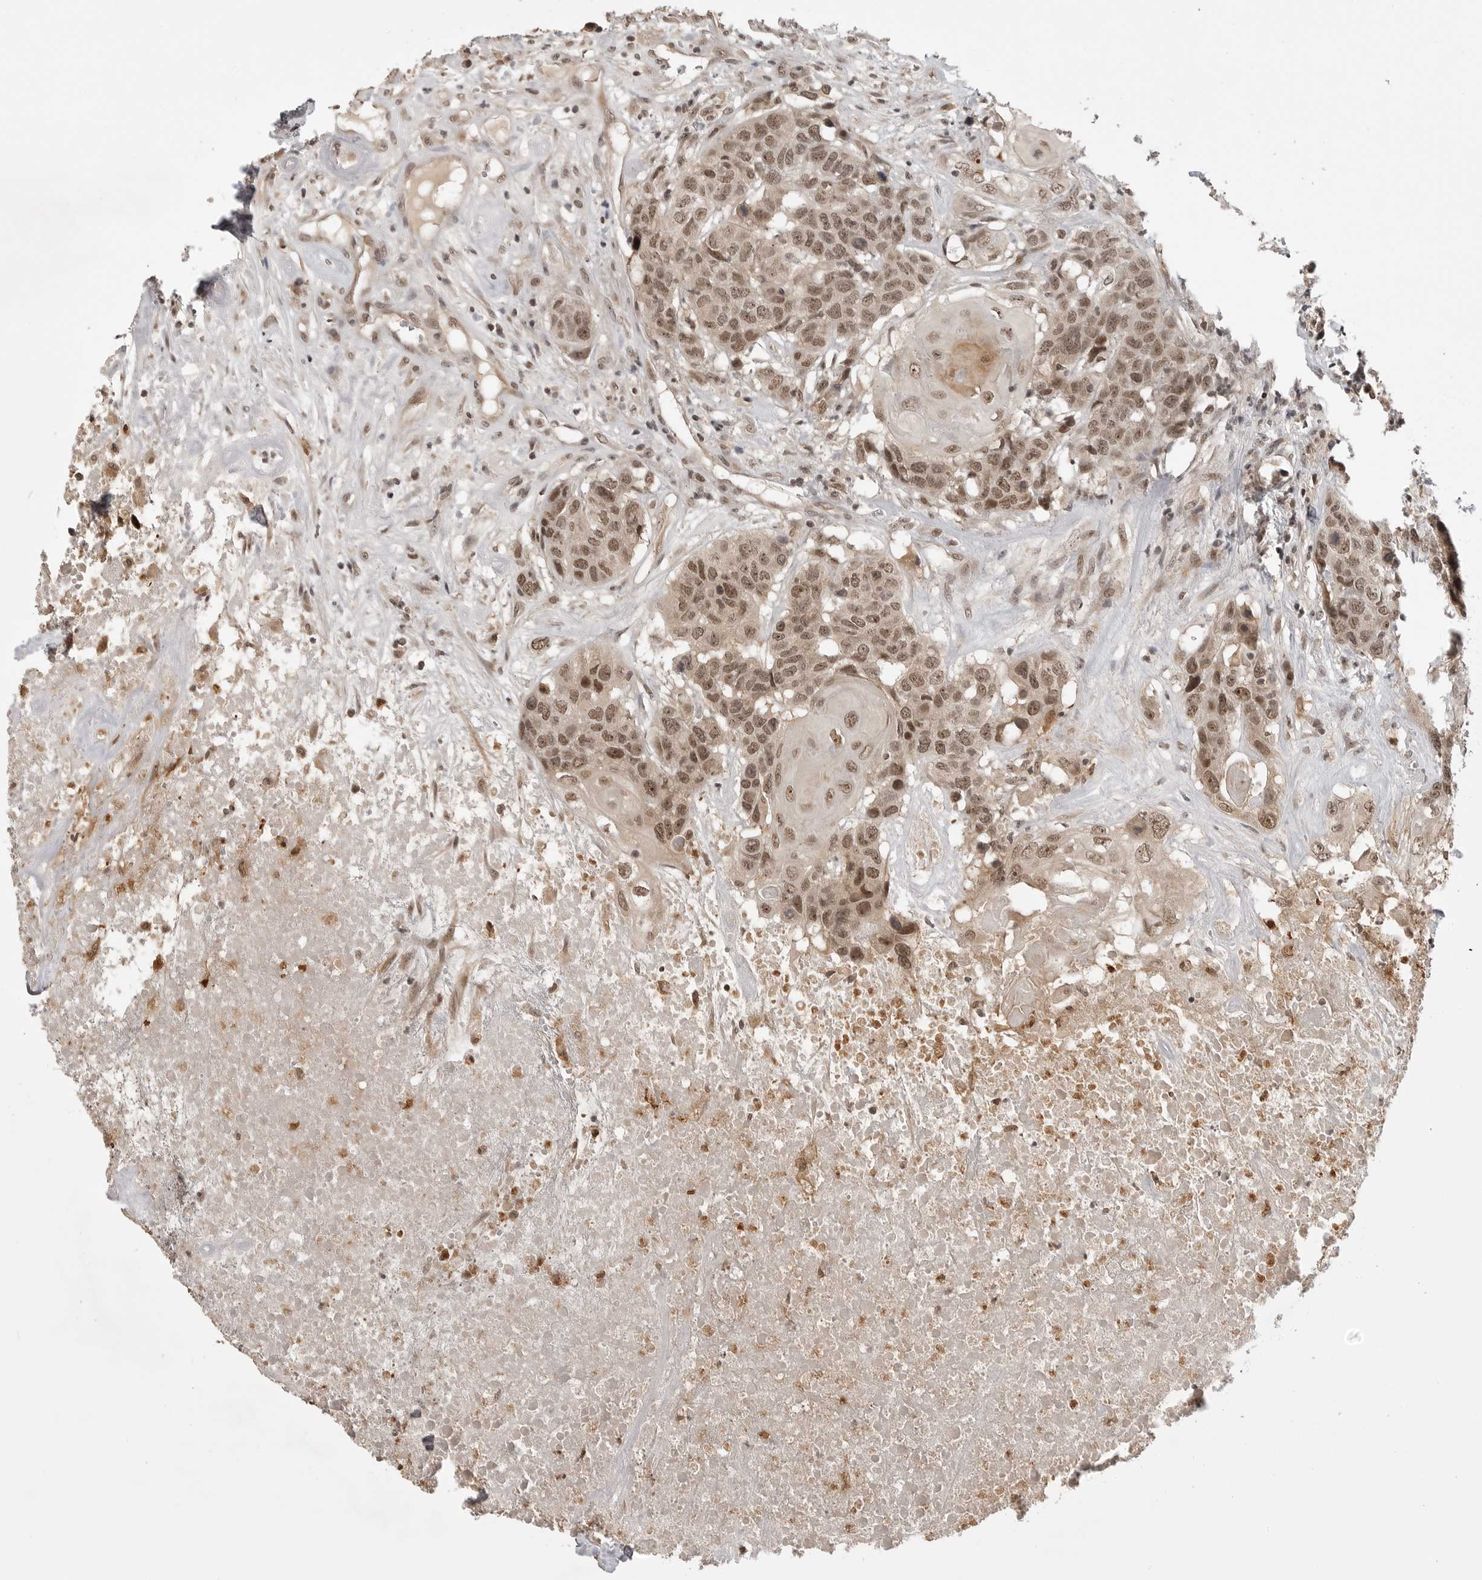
{"staining": {"intensity": "moderate", "quantity": ">75%", "location": "cytoplasmic/membranous,nuclear"}, "tissue": "head and neck cancer", "cell_type": "Tumor cells", "image_type": "cancer", "snomed": [{"axis": "morphology", "description": "Squamous cell carcinoma, NOS"}, {"axis": "topography", "description": "Head-Neck"}], "caption": "This is an image of immunohistochemistry (IHC) staining of head and neck cancer, which shows moderate positivity in the cytoplasmic/membranous and nuclear of tumor cells.", "gene": "PEG3", "patient": {"sex": "male", "age": 66}}